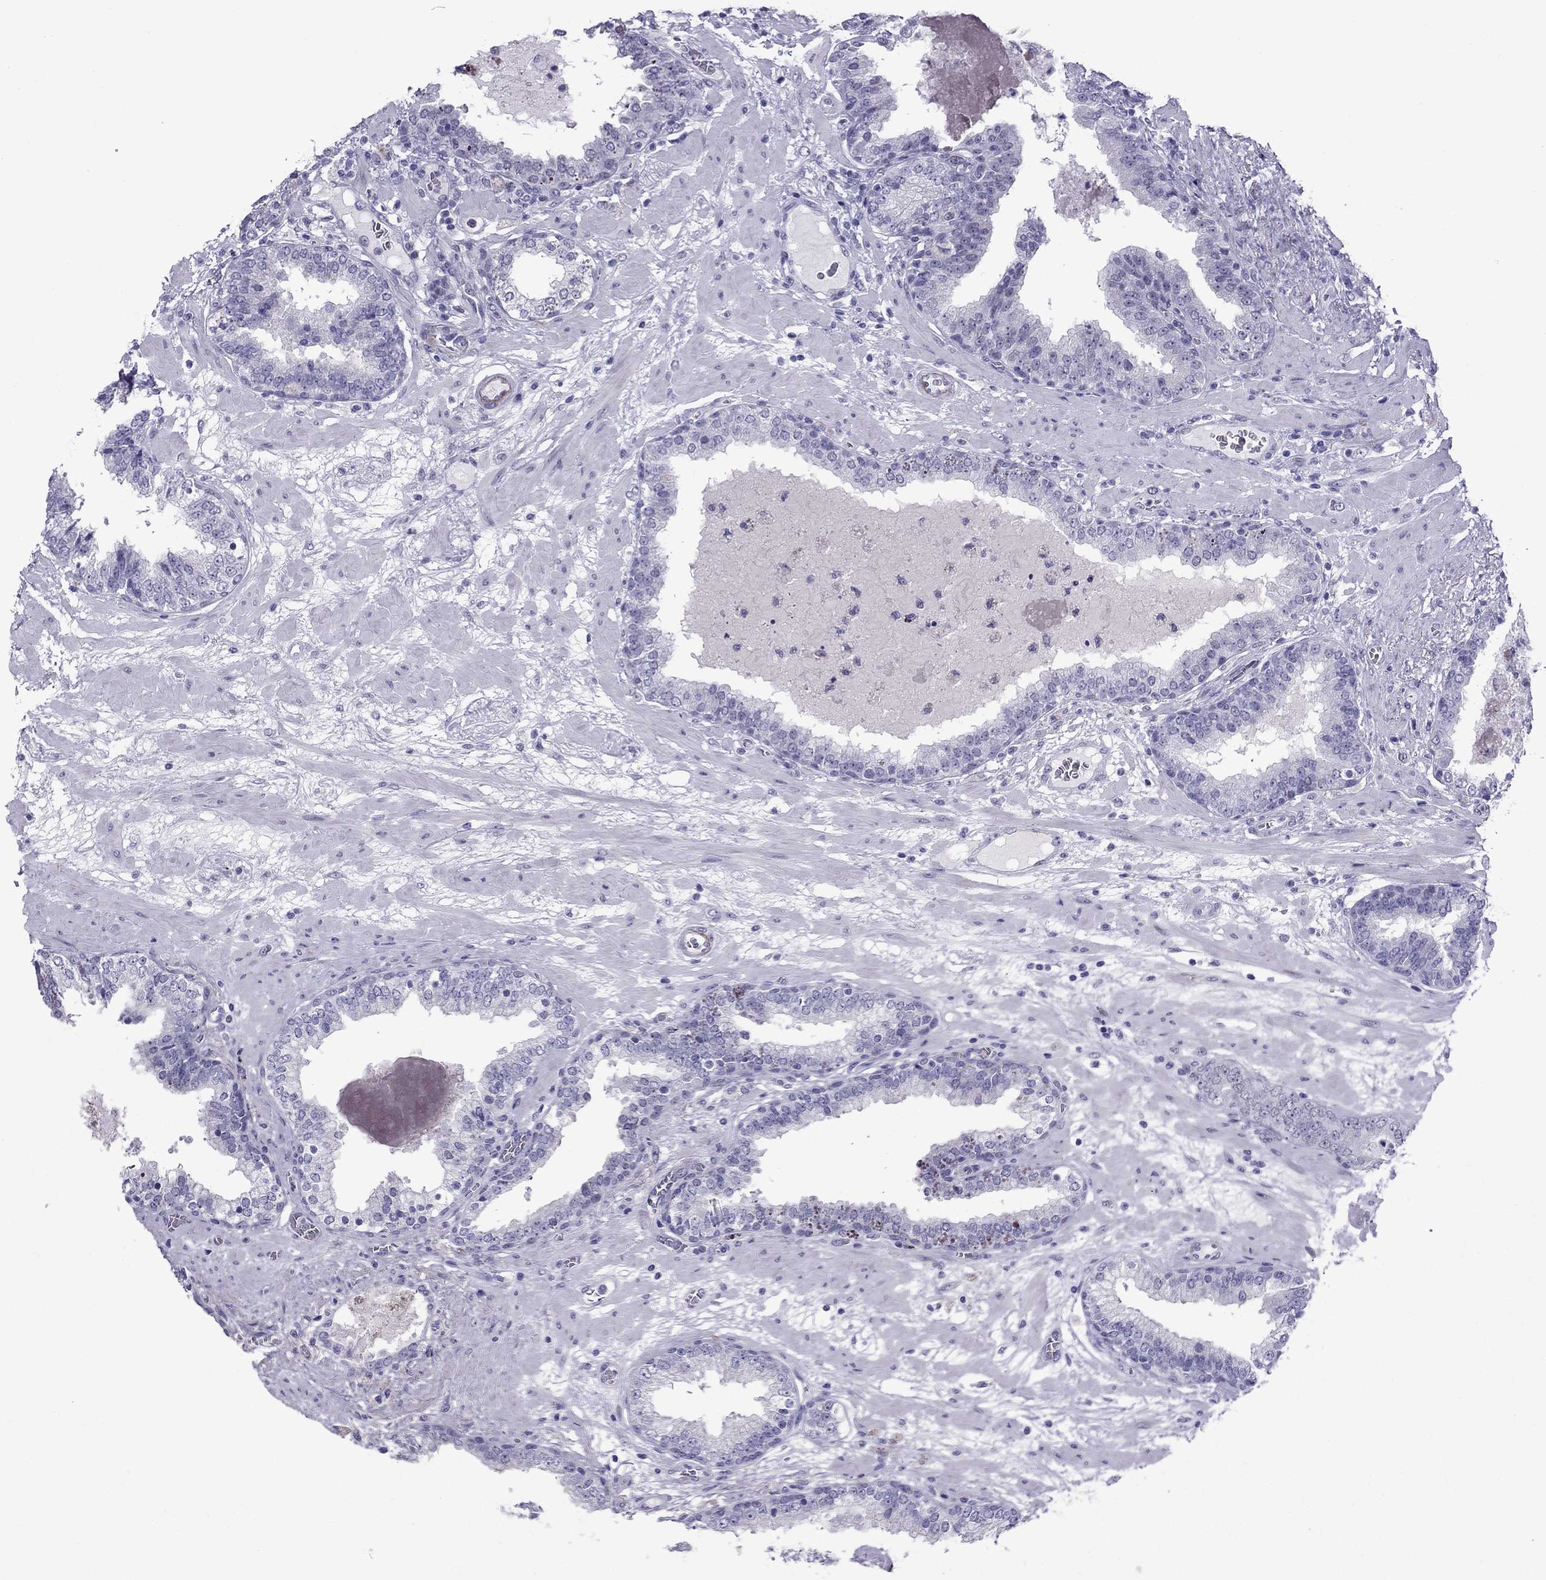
{"staining": {"intensity": "negative", "quantity": "none", "location": "none"}, "tissue": "prostate cancer", "cell_type": "Tumor cells", "image_type": "cancer", "snomed": [{"axis": "morphology", "description": "Adenocarcinoma, Low grade"}, {"axis": "topography", "description": "Prostate"}], "caption": "A high-resolution image shows IHC staining of prostate adenocarcinoma (low-grade), which displays no significant positivity in tumor cells.", "gene": "MYLK3", "patient": {"sex": "male", "age": 60}}